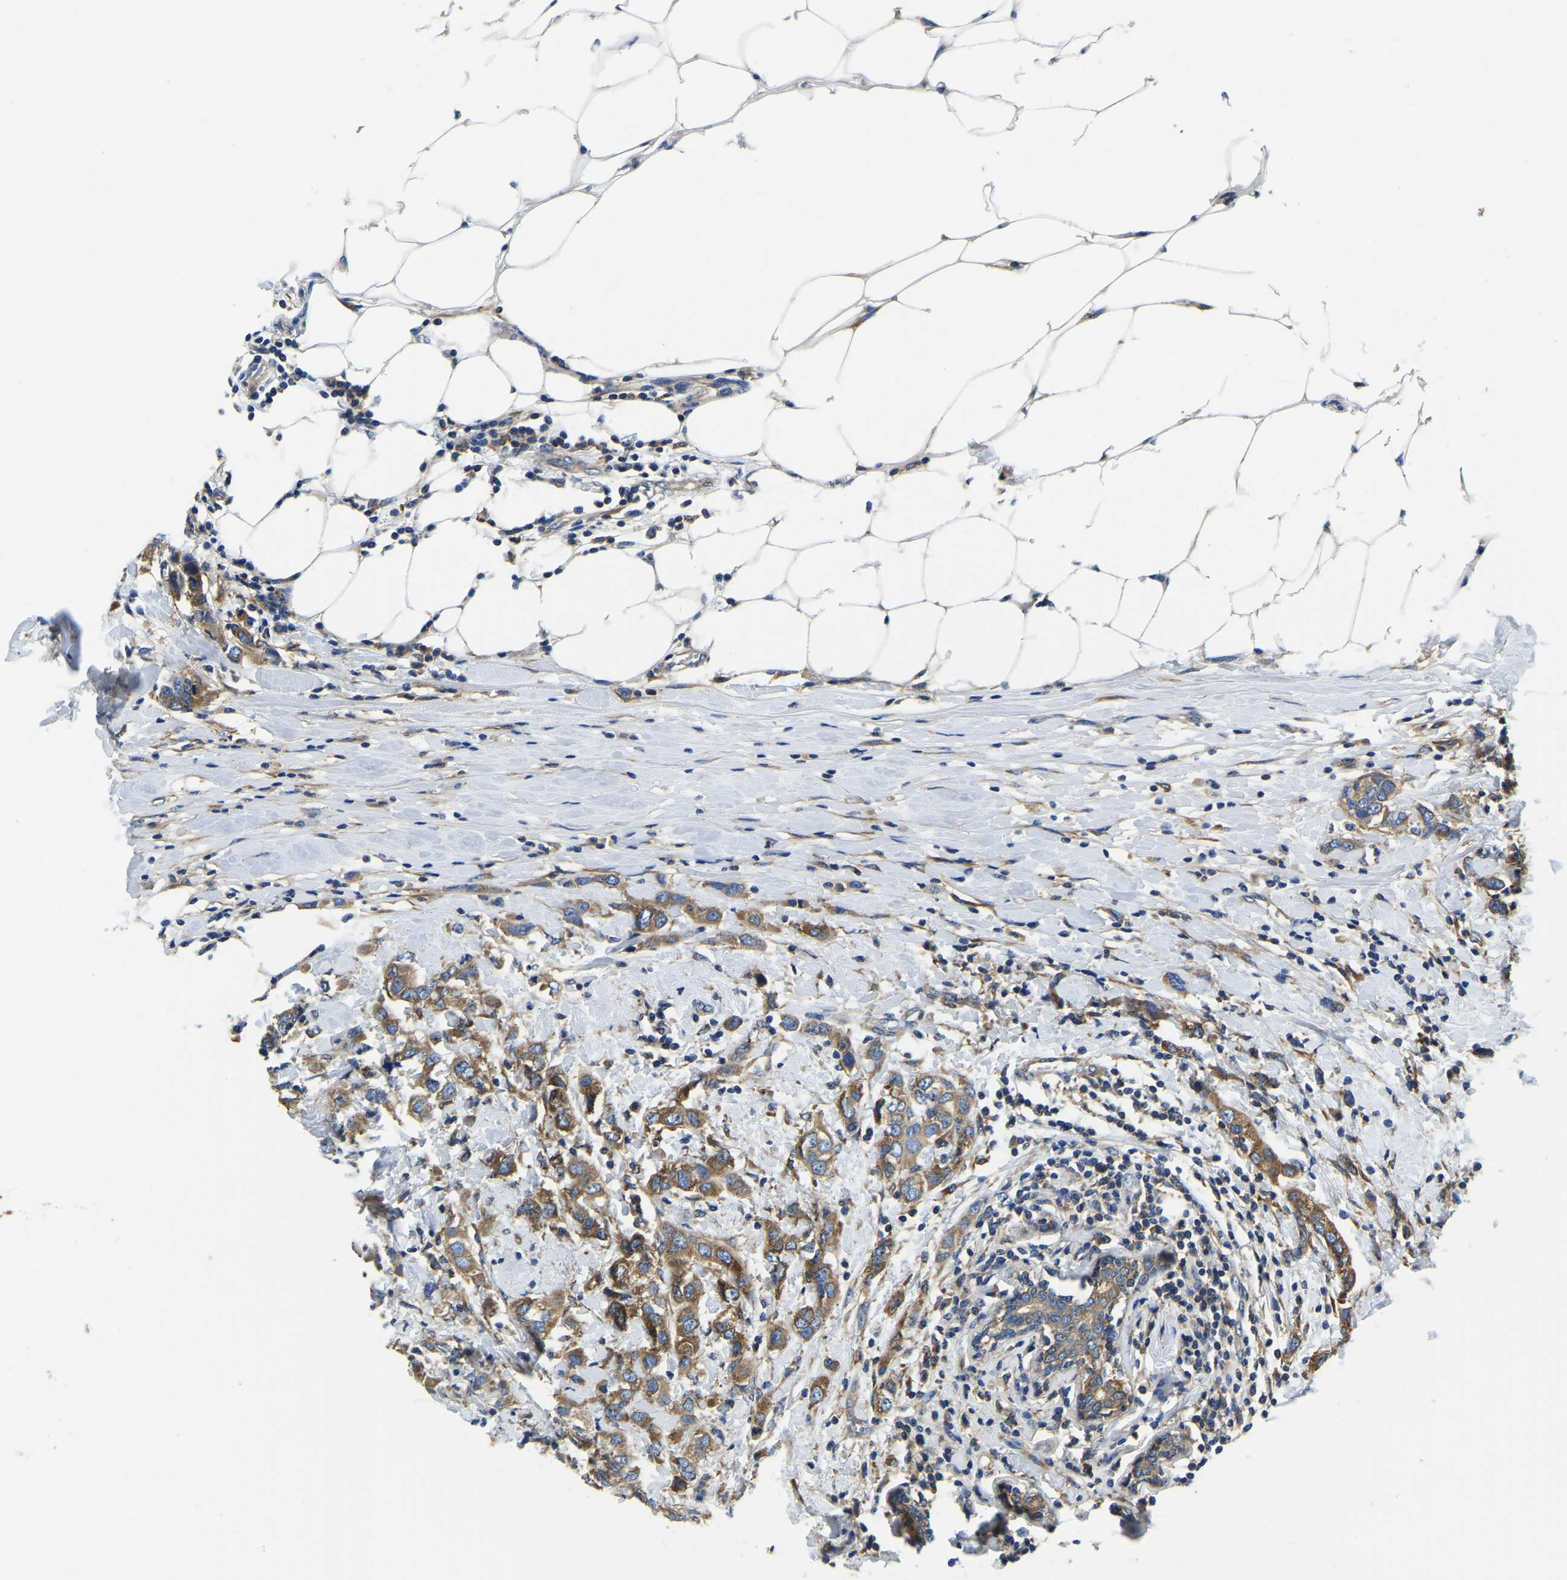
{"staining": {"intensity": "moderate", "quantity": ">75%", "location": "cytoplasmic/membranous"}, "tissue": "breast cancer", "cell_type": "Tumor cells", "image_type": "cancer", "snomed": [{"axis": "morphology", "description": "Duct carcinoma"}, {"axis": "topography", "description": "Breast"}], "caption": "This photomicrograph demonstrates immunohistochemistry (IHC) staining of human invasive ductal carcinoma (breast), with medium moderate cytoplasmic/membranous positivity in approximately >75% of tumor cells.", "gene": "STAT2", "patient": {"sex": "female", "age": 50}}